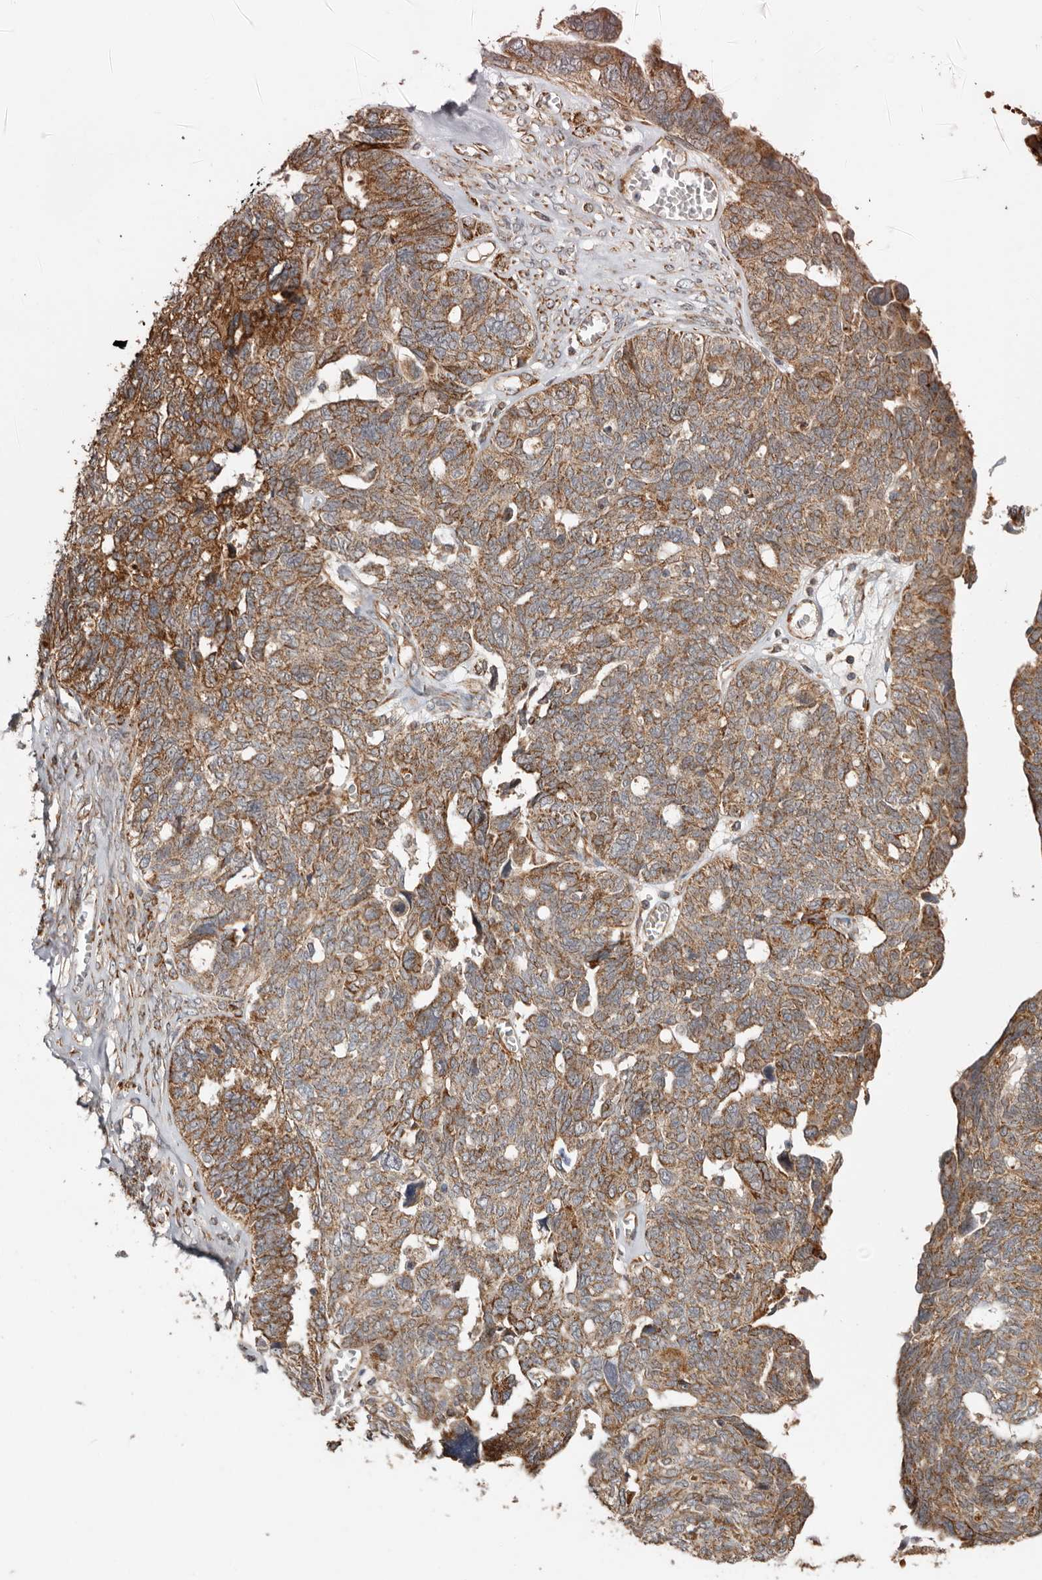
{"staining": {"intensity": "moderate", "quantity": ">75%", "location": "cytoplasmic/membranous"}, "tissue": "ovarian cancer", "cell_type": "Tumor cells", "image_type": "cancer", "snomed": [{"axis": "morphology", "description": "Cystadenocarcinoma, serous, NOS"}, {"axis": "topography", "description": "Ovary"}], "caption": "Moderate cytoplasmic/membranous protein positivity is identified in approximately >75% of tumor cells in ovarian cancer. (DAB IHC with brightfield microscopy, high magnification).", "gene": "PROKR1", "patient": {"sex": "female", "age": 79}}